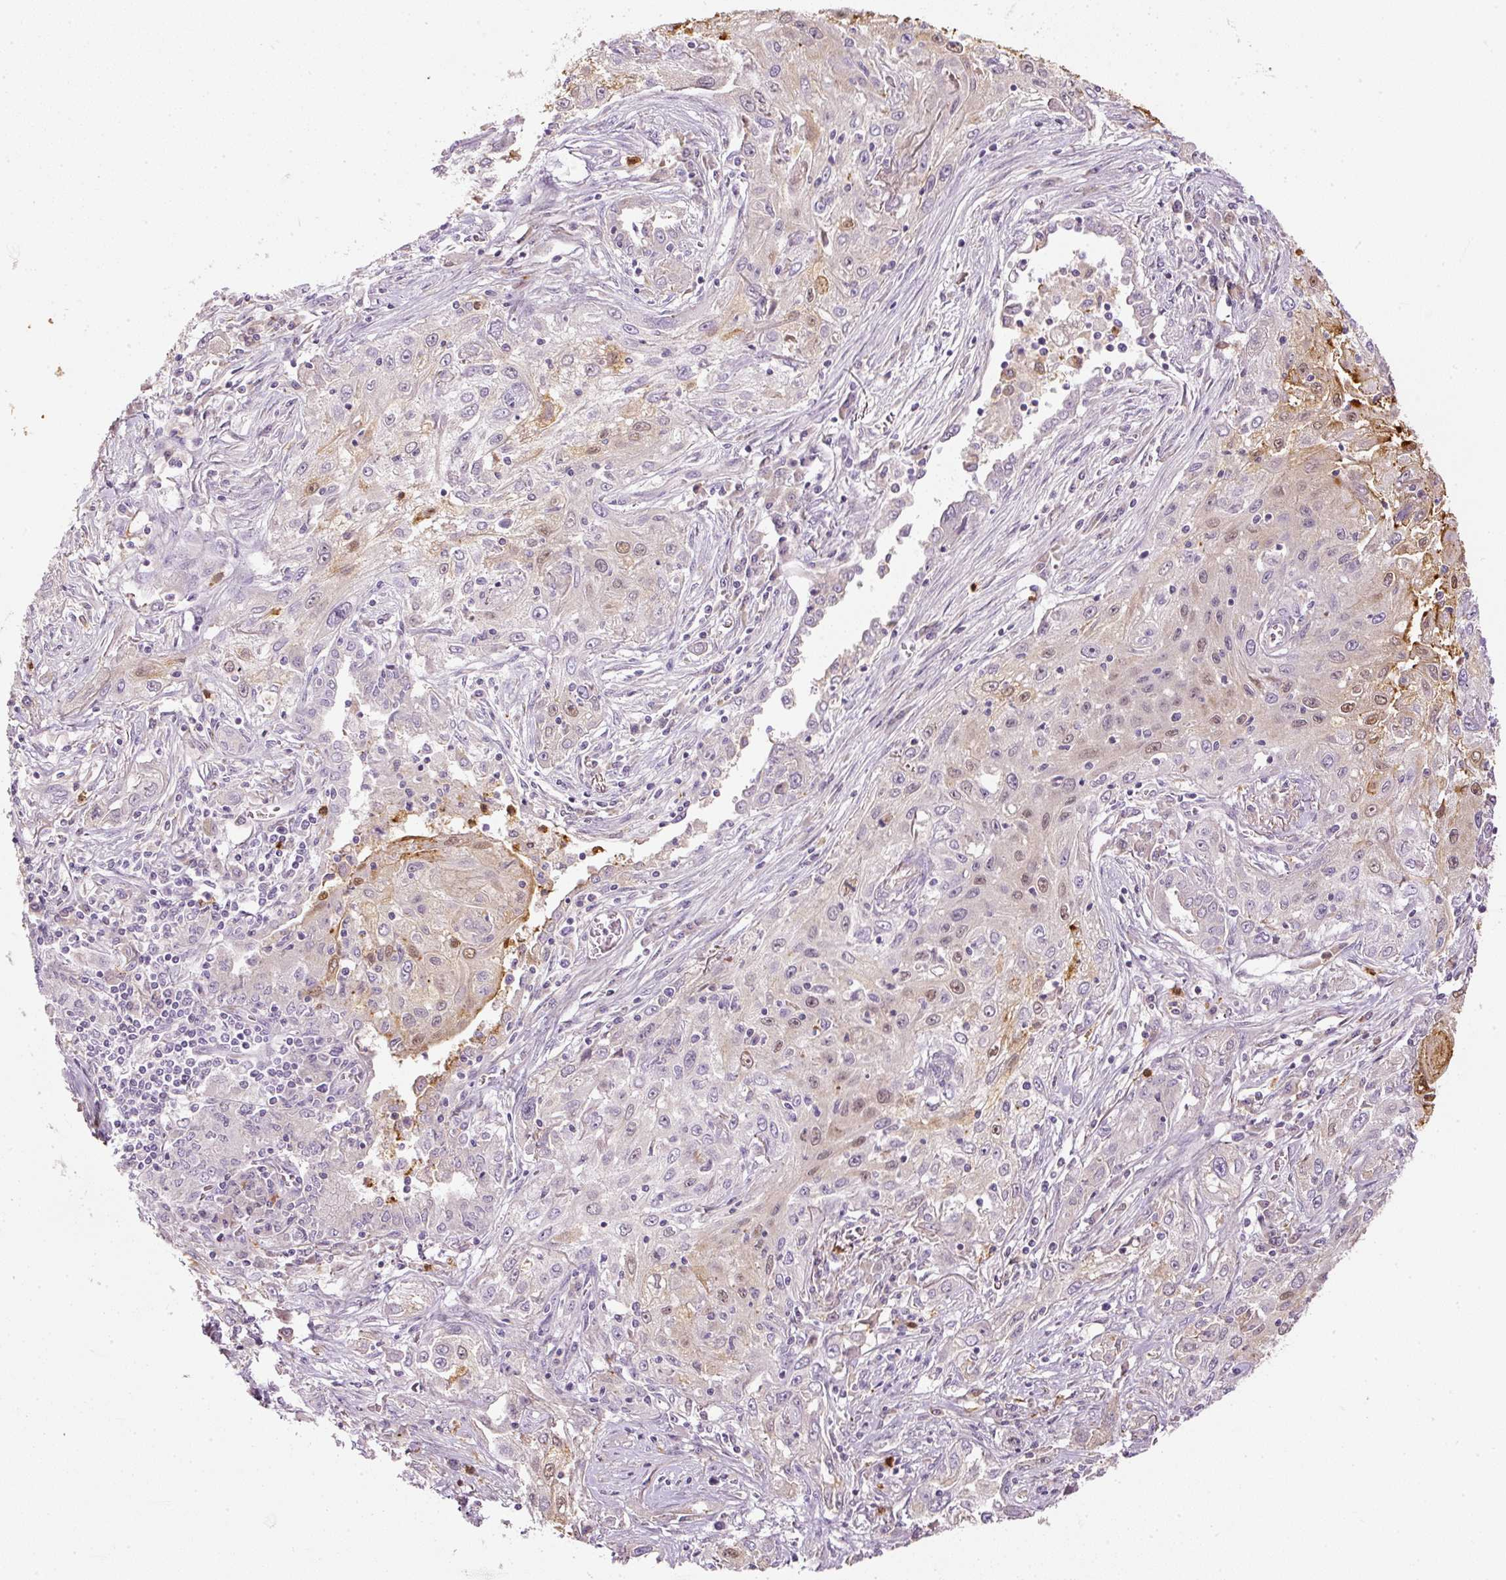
{"staining": {"intensity": "weak", "quantity": "<25%", "location": "cytoplasmic/membranous,nuclear"}, "tissue": "lung cancer", "cell_type": "Tumor cells", "image_type": "cancer", "snomed": [{"axis": "morphology", "description": "Squamous cell carcinoma, NOS"}, {"axis": "topography", "description": "Lung"}], "caption": "IHC histopathology image of human lung cancer (squamous cell carcinoma) stained for a protein (brown), which shows no positivity in tumor cells.", "gene": "CTTNBP2", "patient": {"sex": "female", "age": 69}}